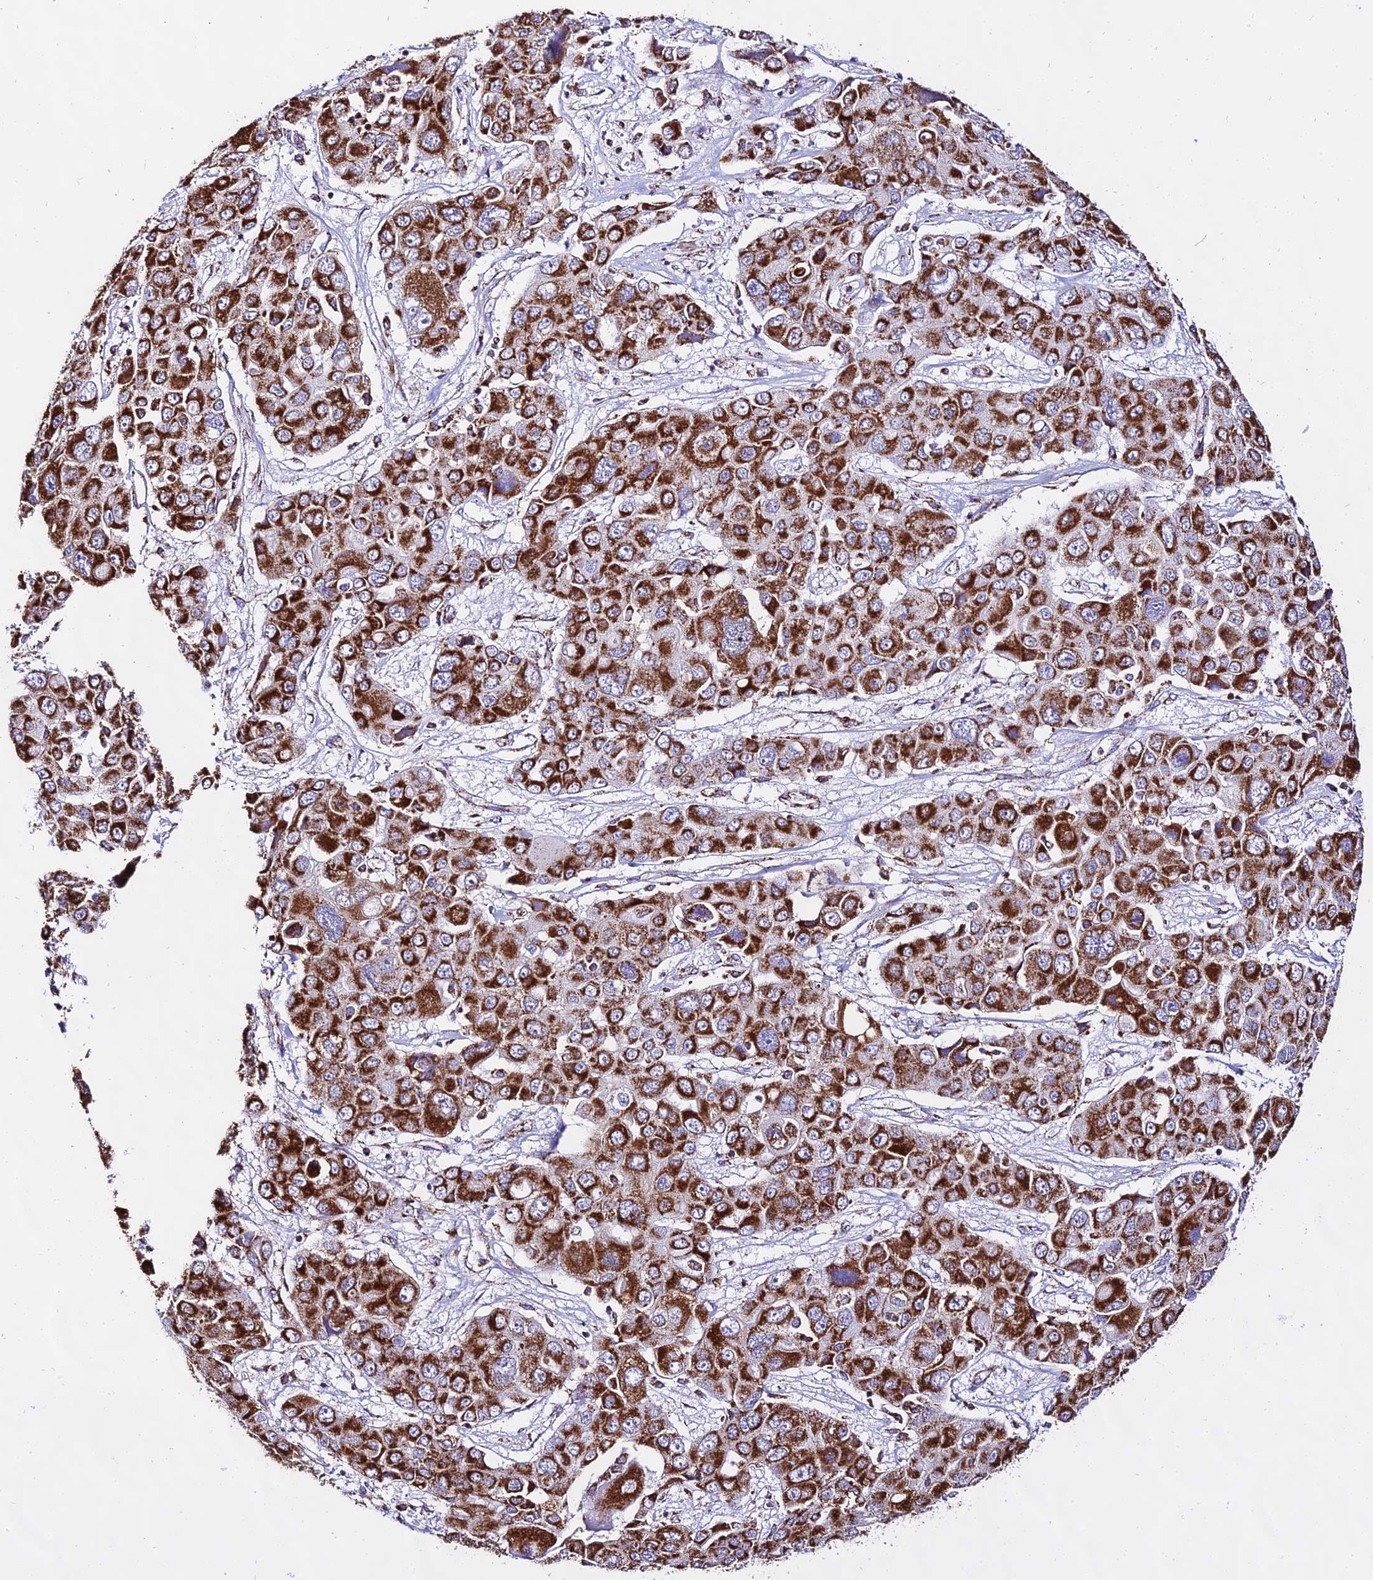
{"staining": {"intensity": "strong", "quantity": ">75%", "location": "cytoplasmic/membranous"}, "tissue": "liver cancer", "cell_type": "Tumor cells", "image_type": "cancer", "snomed": [{"axis": "morphology", "description": "Cholangiocarcinoma"}, {"axis": "topography", "description": "Liver"}], "caption": "Immunohistochemistry (IHC) staining of cholangiocarcinoma (liver), which exhibits high levels of strong cytoplasmic/membranous staining in about >75% of tumor cells indicating strong cytoplasmic/membranous protein expression. The staining was performed using DAB (3,3'-diaminobenzidine) (brown) for protein detection and nuclei were counterstained in hematoxylin (blue).", "gene": "ATP5PD", "patient": {"sex": "male", "age": 67}}